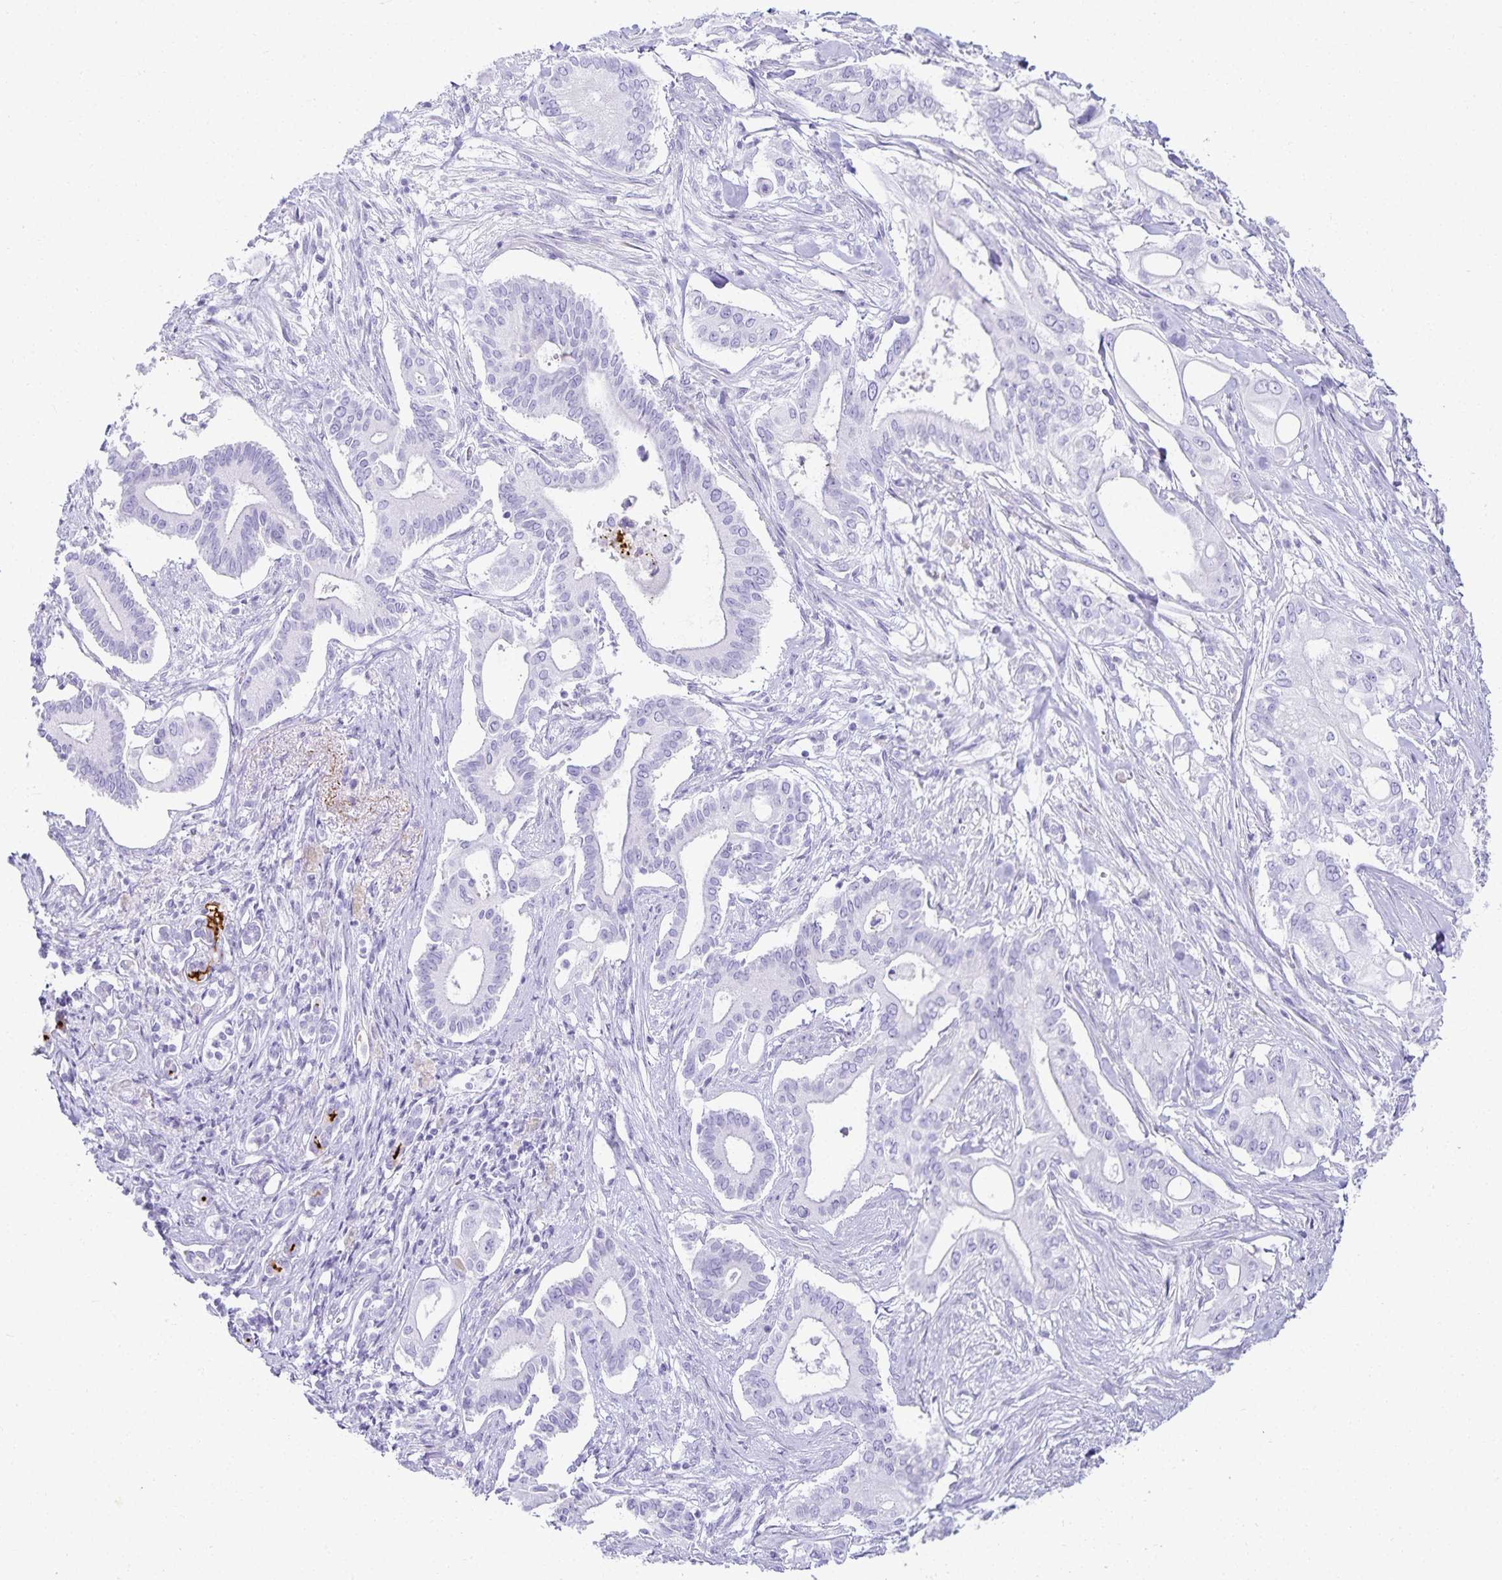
{"staining": {"intensity": "negative", "quantity": "none", "location": "none"}, "tissue": "pancreatic cancer", "cell_type": "Tumor cells", "image_type": "cancer", "snomed": [{"axis": "morphology", "description": "Adenocarcinoma, NOS"}, {"axis": "topography", "description": "Pancreas"}], "caption": "Protein analysis of adenocarcinoma (pancreatic) demonstrates no significant positivity in tumor cells. (DAB immunohistochemistry, high magnification).", "gene": "GP2", "patient": {"sex": "female", "age": 68}}